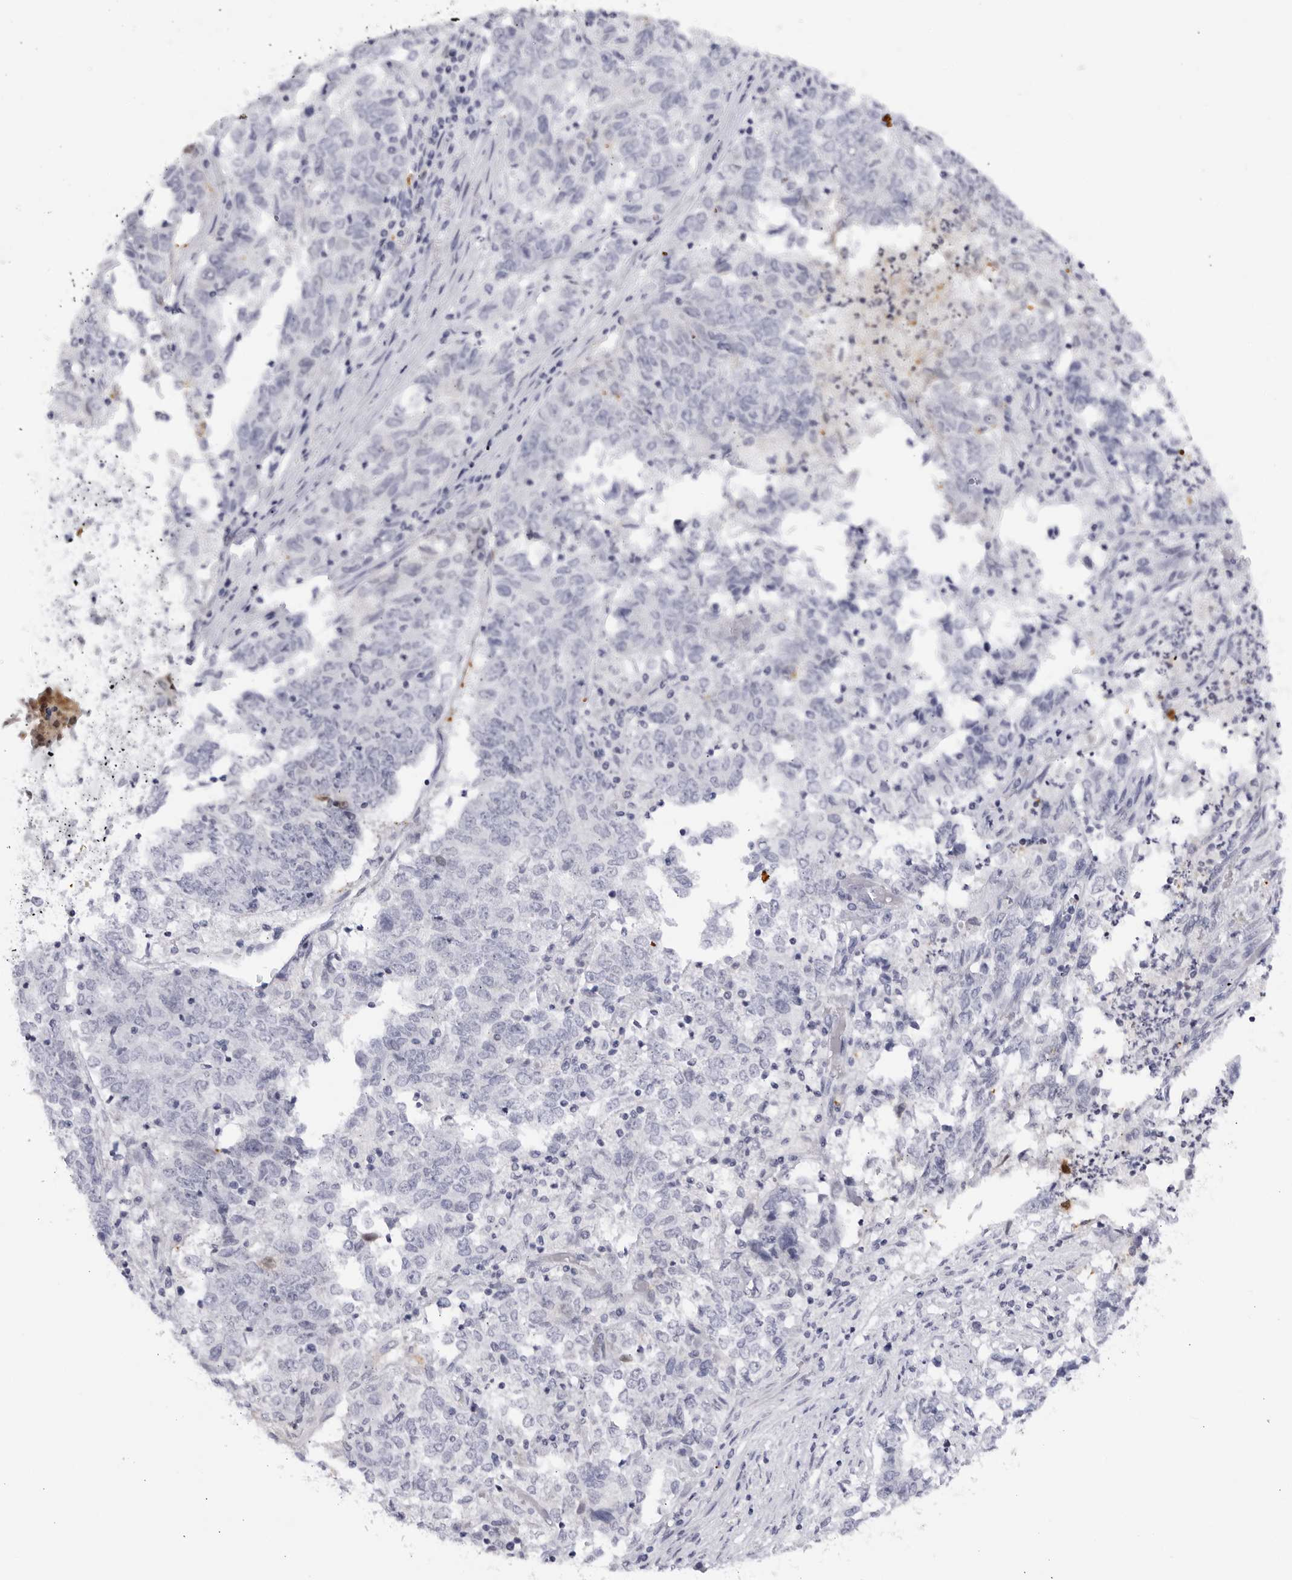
{"staining": {"intensity": "negative", "quantity": "none", "location": "none"}, "tissue": "endometrial cancer", "cell_type": "Tumor cells", "image_type": "cancer", "snomed": [{"axis": "morphology", "description": "Adenocarcinoma, NOS"}, {"axis": "topography", "description": "Endometrium"}], "caption": "Immunohistochemical staining of endometrial adenocarcinoma demonstrates no significant expression in tumor cells.", "gene": "CNBD1", "patient": {"sex": "female", "age": 80}}